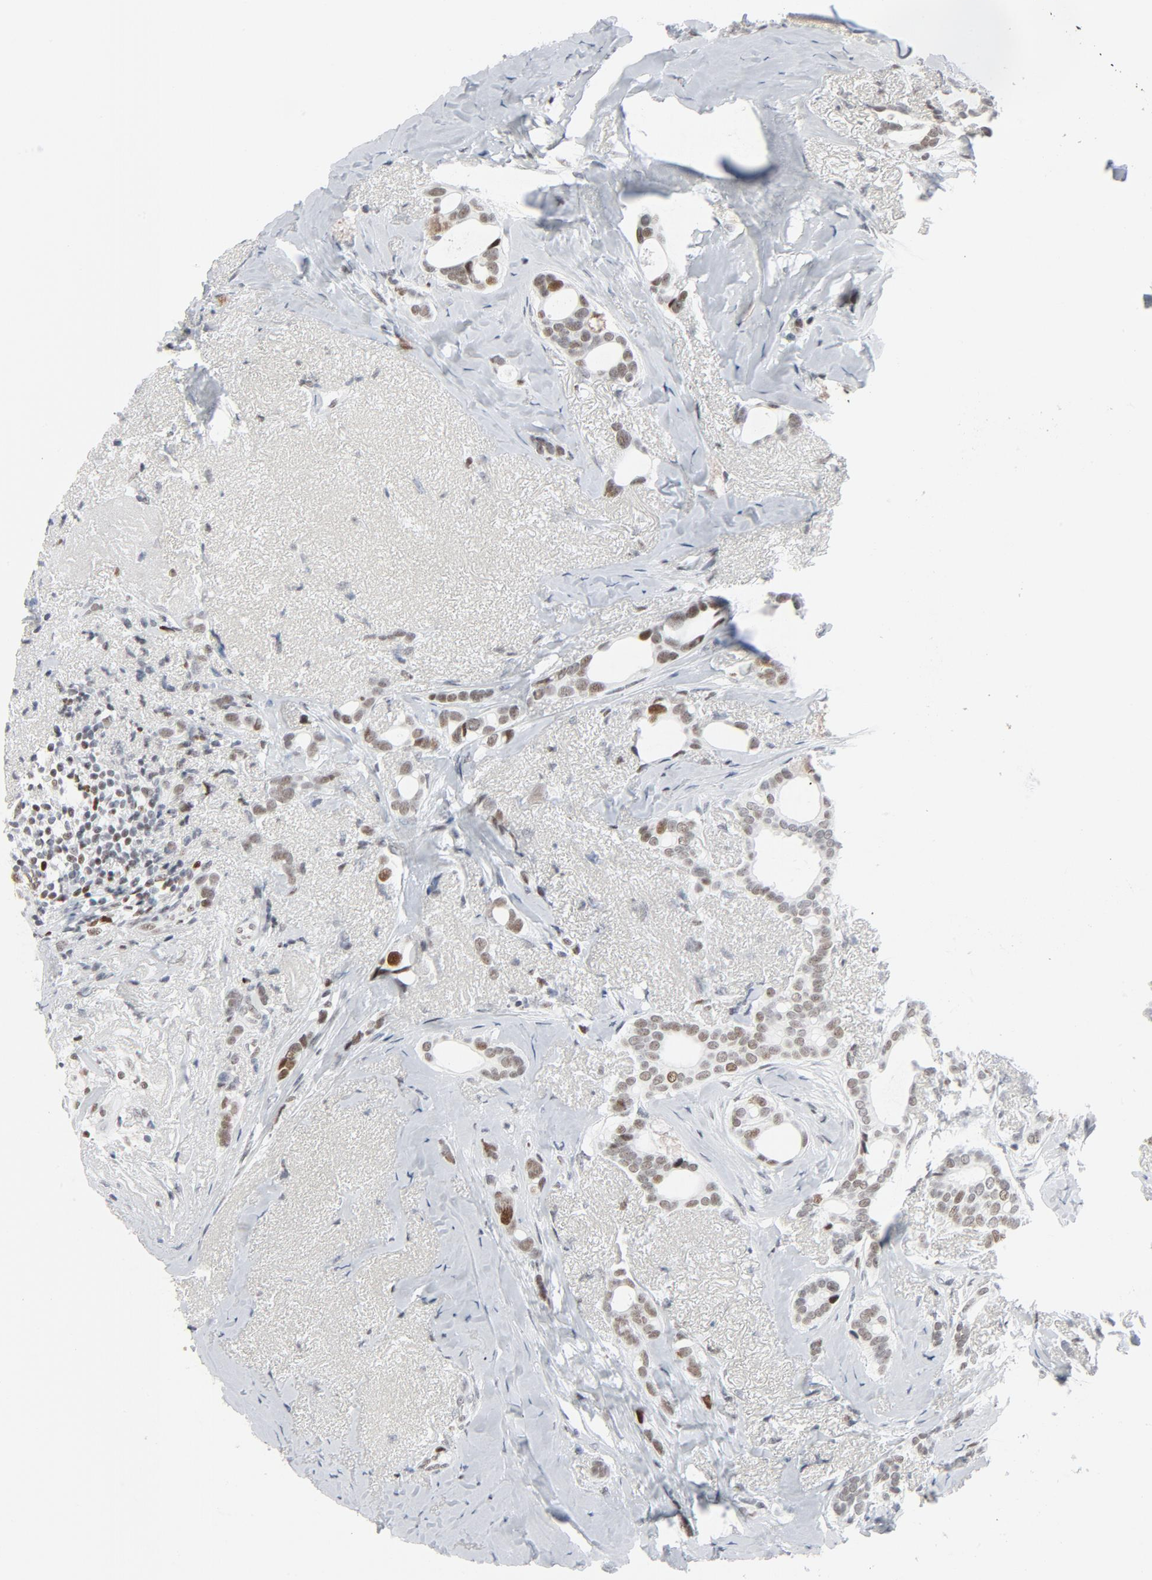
{"staining": {"intensity": "moderate", "quantity": "25%-75%", "location": "nuclear"}, "tissue": "breast cancer", "cell_type": "Tumor cells", "image_type": "cancer", "snomed": [{"axis": "morphology", "description": "Duct carcinoma"}, {"axis": "topography", "description": "Breast"}], "caption": "Human breast cancer (intraductal carcinoma) stained for a protein (brown) demonstrates moderate nuclear positive positivity in approximately 25%-75% of tumor cells.", "gene": "POLD1", "patient": {"sex": "female", "age": 54}}